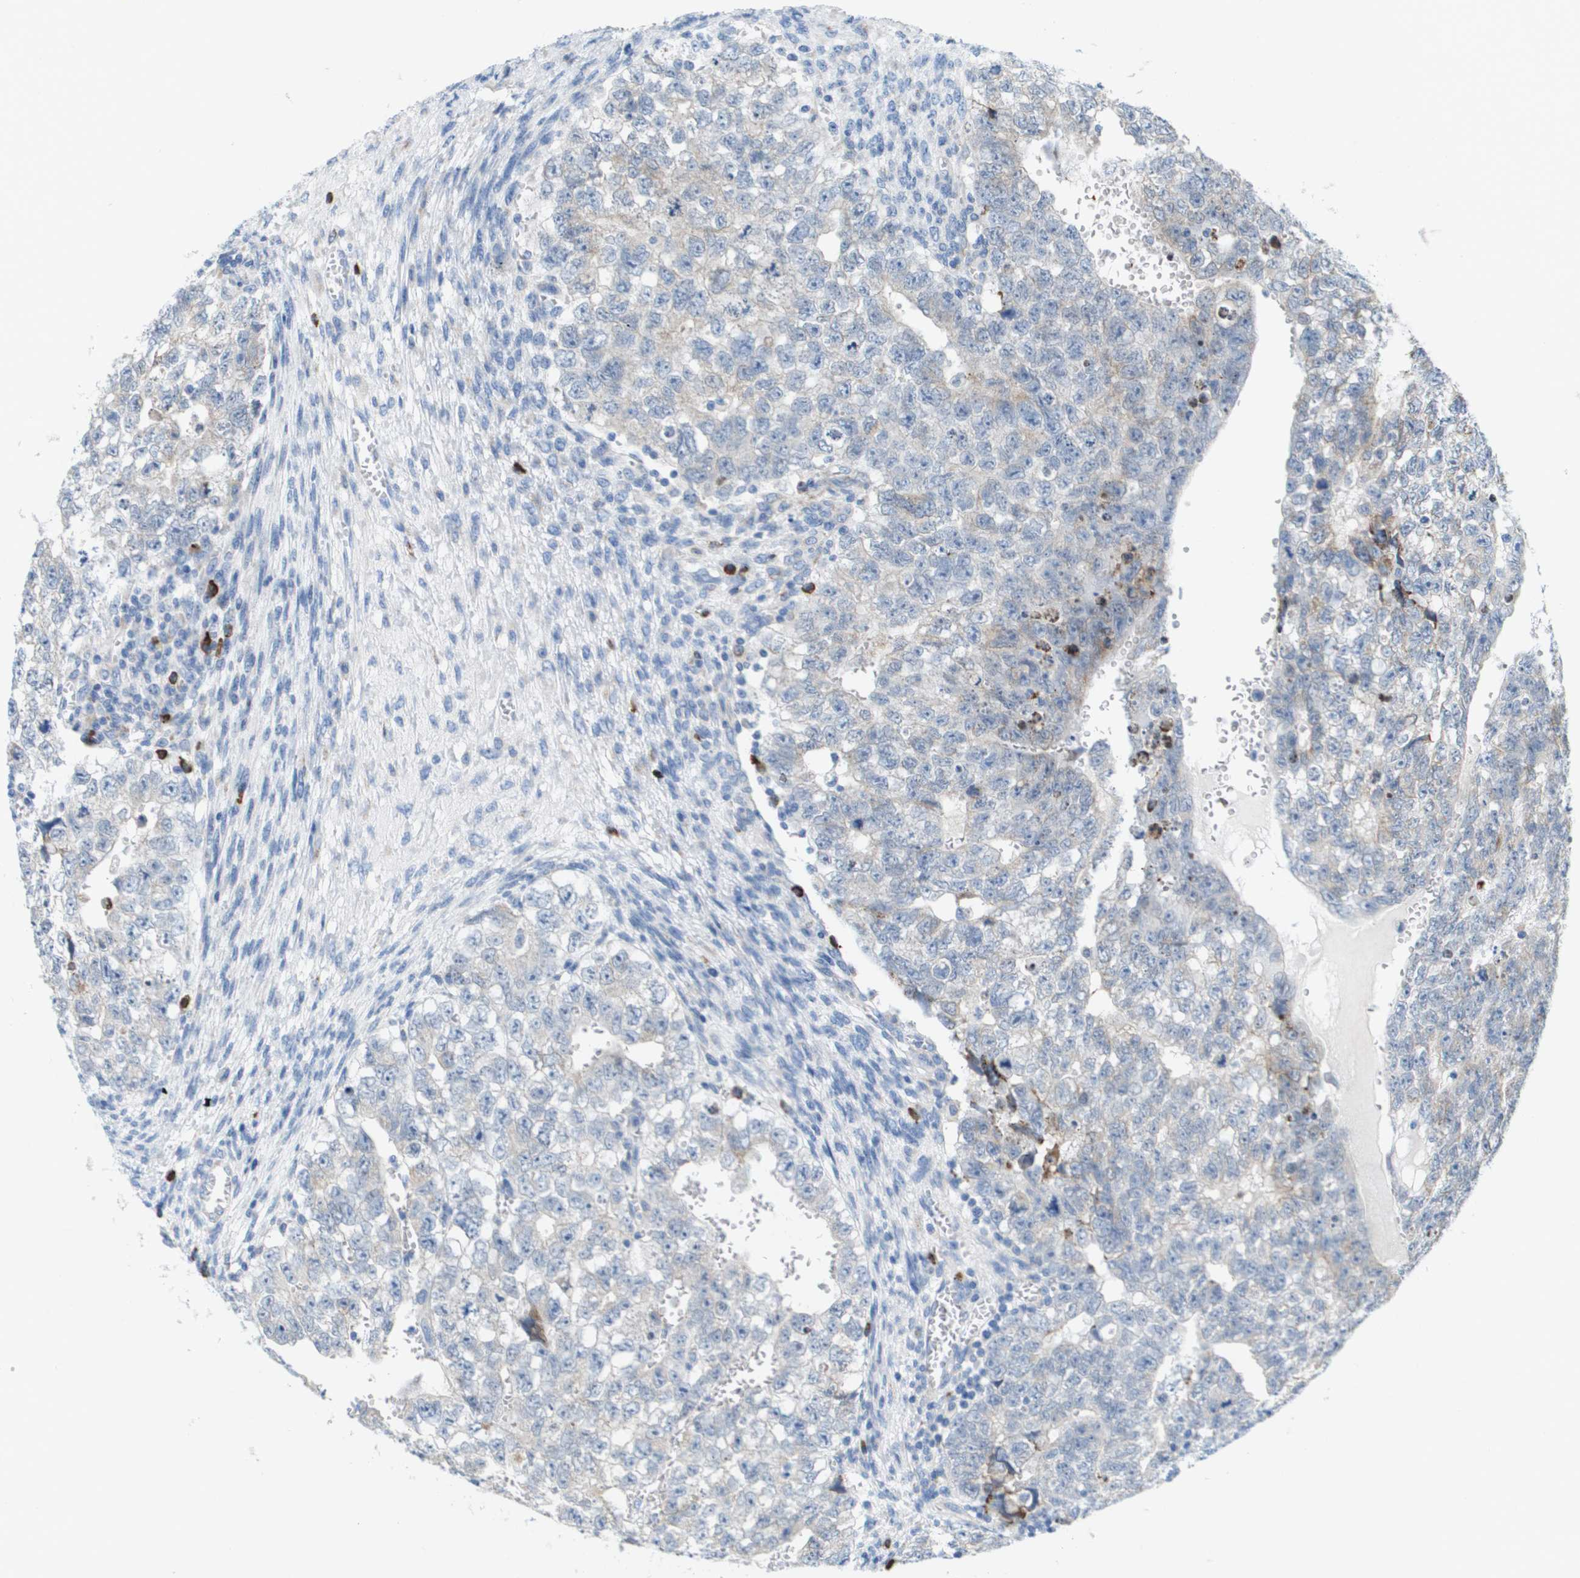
{"staining": {"intensity": "weak", "quantity": "<25%", "location": "cytoplasmic/membranous"}, "tissue": "testis cancer", "cell_type": "Tumor cells", "image_type": "cancer", "snomed": [{"axis": "morphology", "description": "Seminoma, NOS"}, {"axis": "morphology", "description": "Carcinoma, Embryonal, NOS"}, {"axis": "topography", "description": "Testis"}], "caption": "This micrograph is of testis embryonal carcinoma stained with immunohistochemistry (IHC) to label a protein in brown with the nuclei are counter-stained blue. There is no staining in tumor cells. Nuclei are stained in blue.", "gene": "CD3G", "patient": {"sex": "male", "age": 38}}